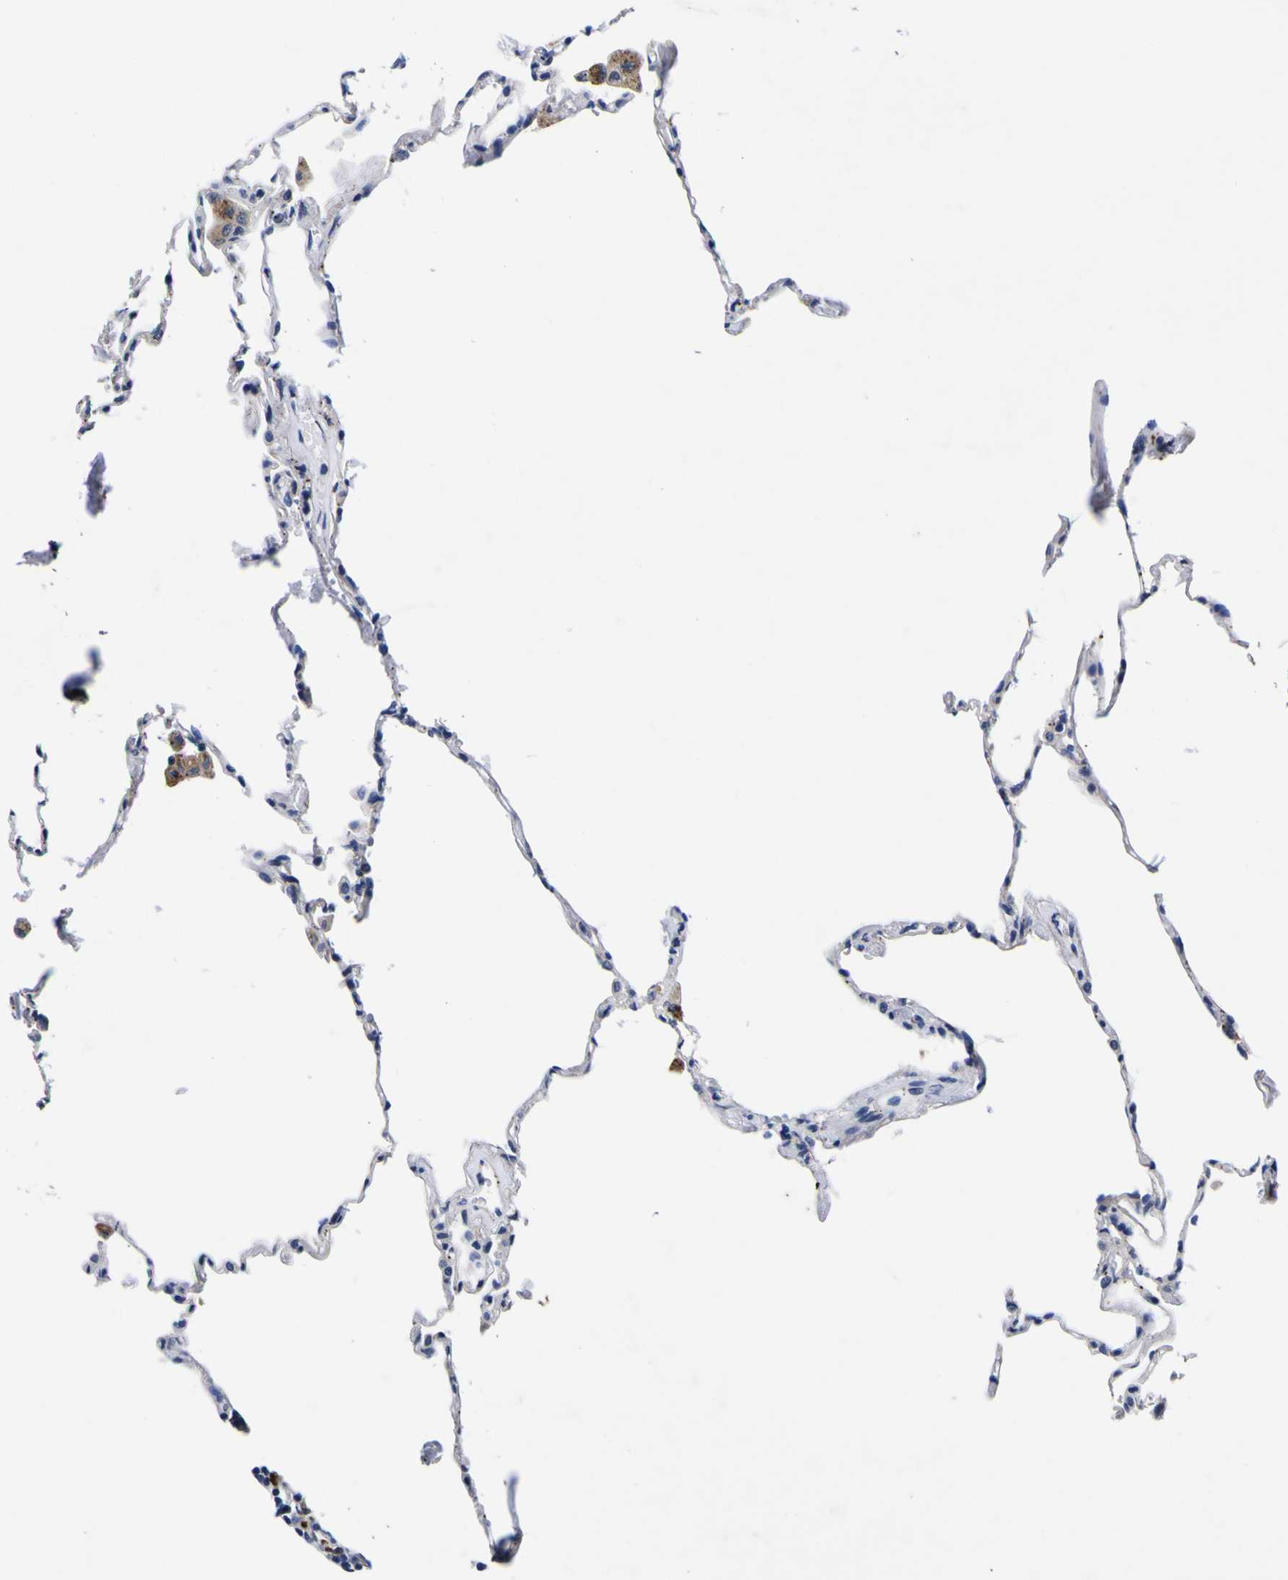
{"staining": {"intensity": "negative", "quantity": "none", "location": "none"}, "tissue": "lung", "cell_type": "Alveolar cells", "image_type": "normal", "snomed": [{"axis": "morphology", "description": "Normal tissue, NOS"}, {"axis": "topography", "description": "Lung"}], "caption": "This is a micrograph of immunohistochemistry staining of unremarkable lung, which shows no expression in alveolar cells.", "gene": "IGFLR1", "patient": {"sex": "male", "age": 59}}